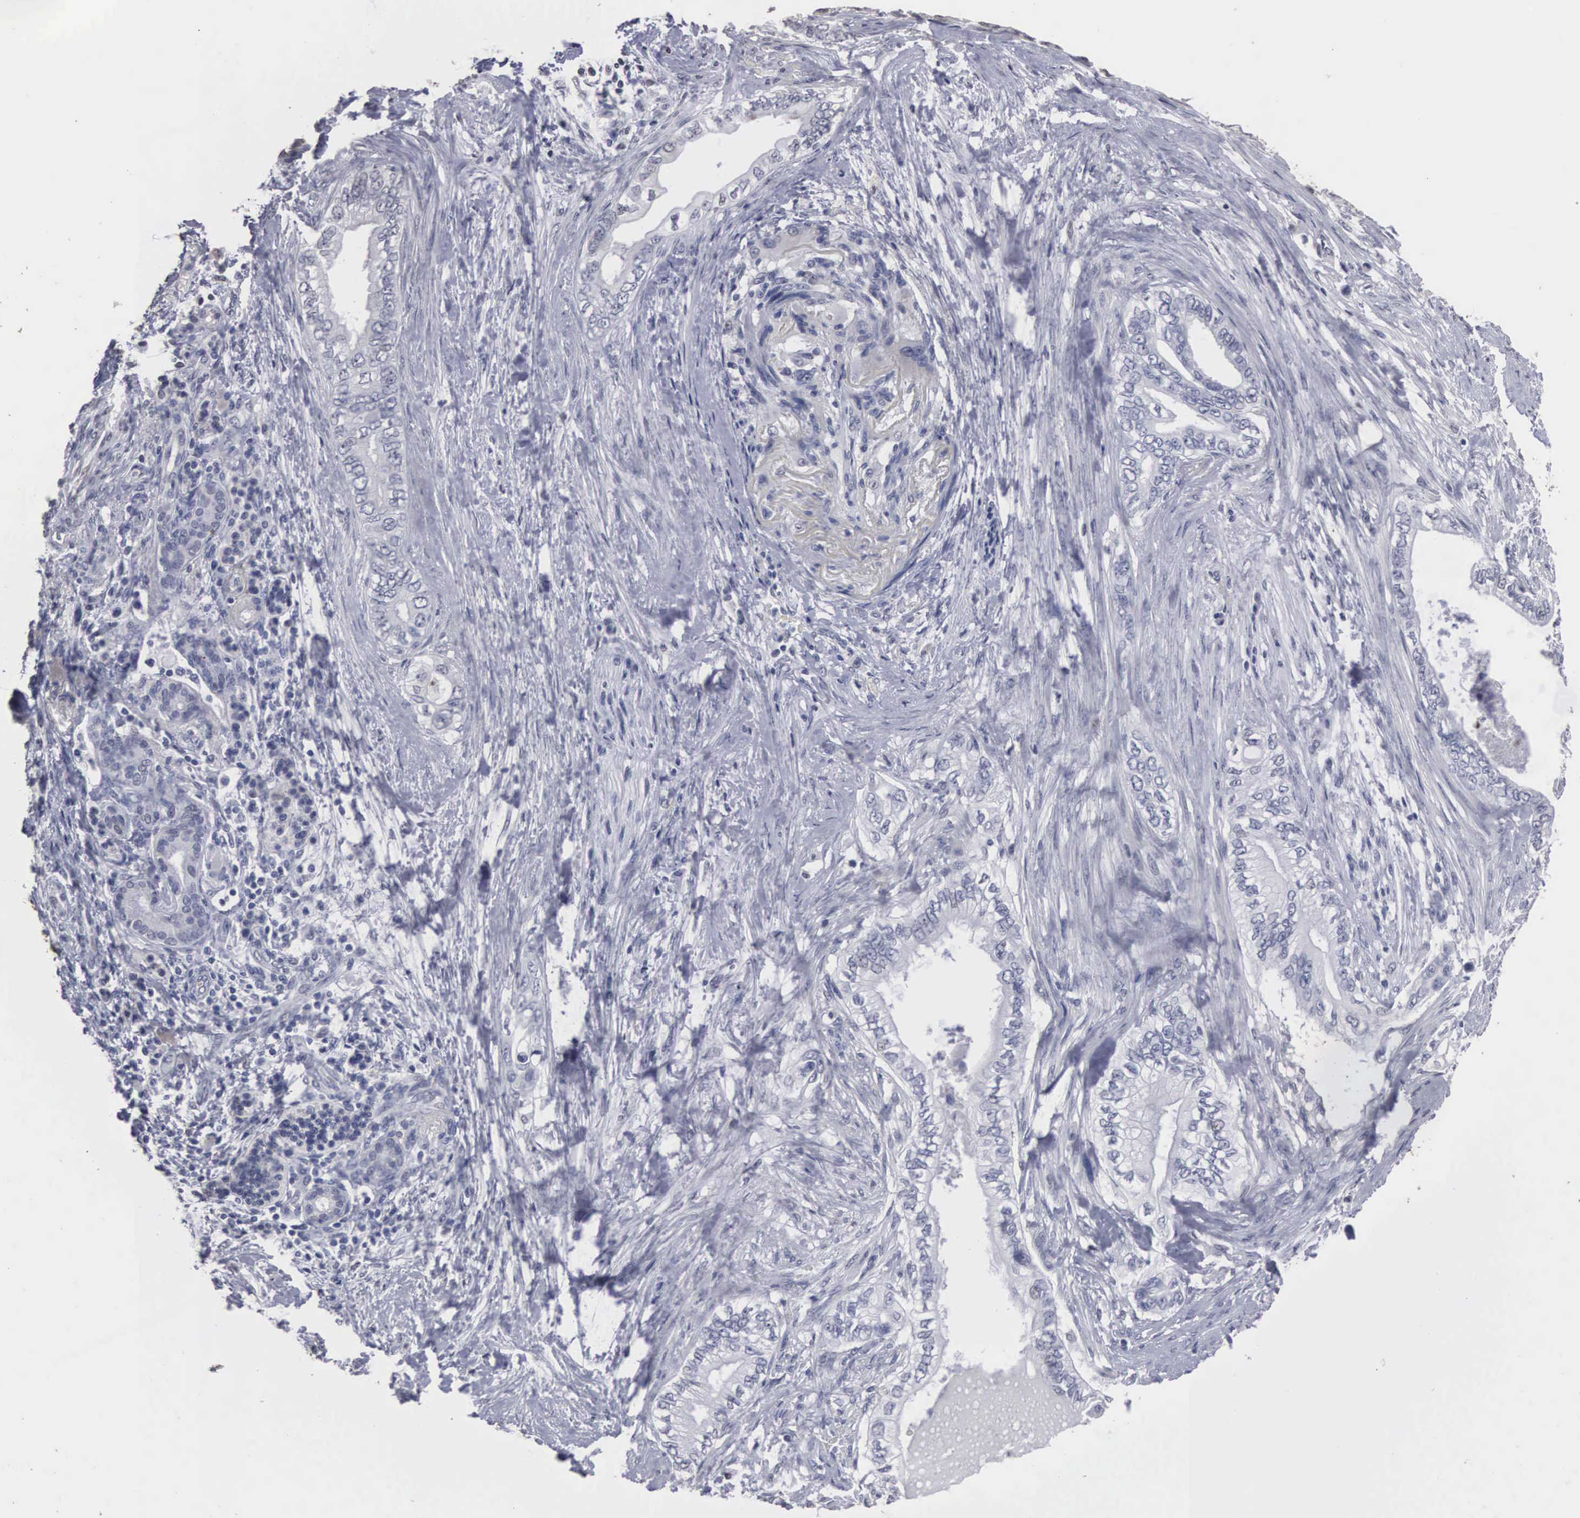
{"staining": {"intensity": "weak", "quantity": "<25%", "location": "cytoplasmic/membranous"}, "tissue": "pancreatic cancer", "cell_type": "Tumor cells", "image_type": "cancer", "snomed": [{"axis": "morphology", "description": "Adenocarcinoma, NOS"}, {"axis": "topography", "description": "Pancreas"}], "caption": "Immunohistochemical staining of human pancreatic cancer (adenocarcinoma) exhibits no significant staining in tumor cells.", "gene": "UPB1", "patient": {"sex": "female", "age": 66}}